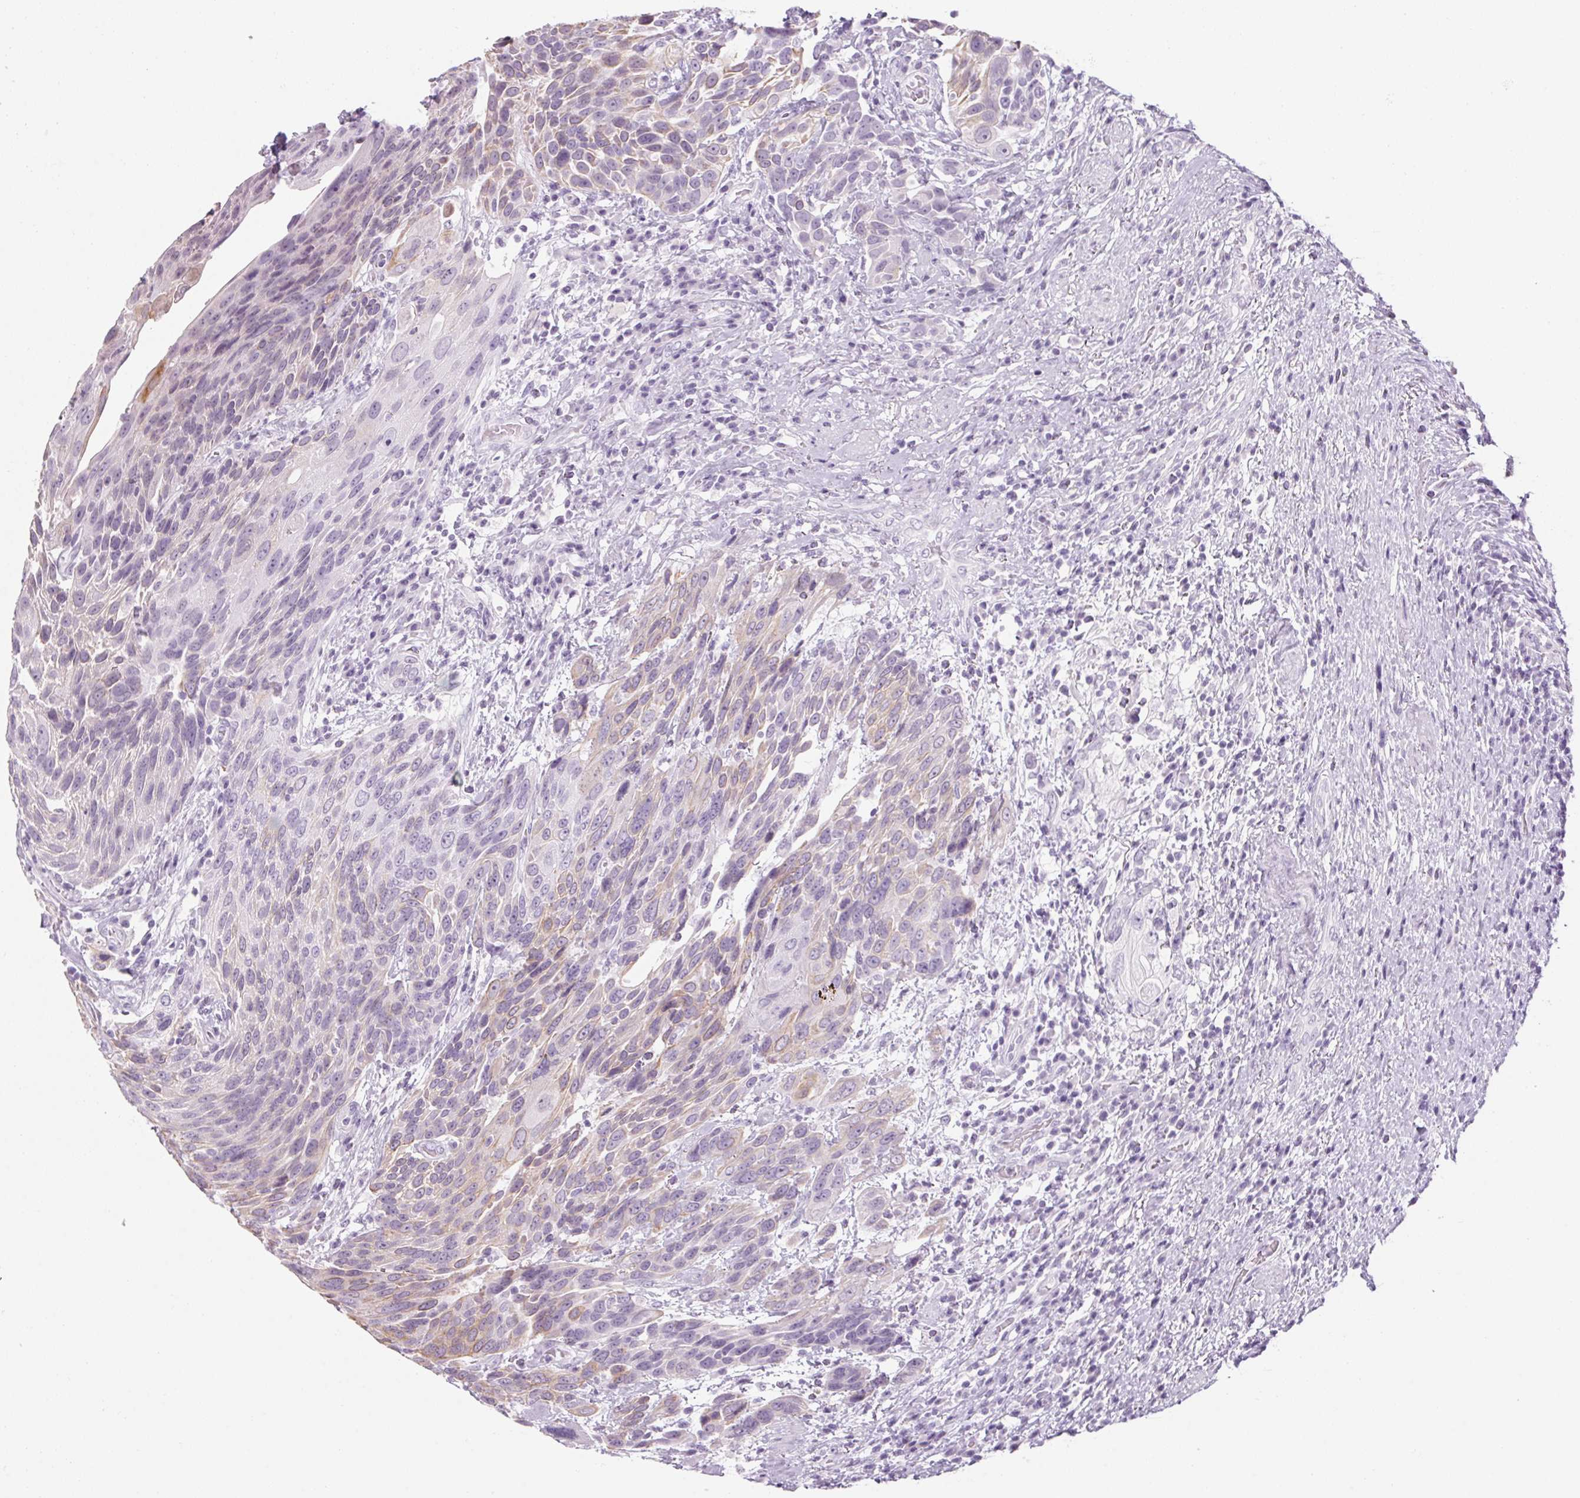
{"staining": {"intensity": "weak", "quantity": "<25%", "location": "cytoplasmic/membranous"}, "tissue": "urothelial cancer", "cell_type": "Tumor cells", "image_type": "cancer", "snomed": [{"axis": "morphology", "description": "Urothelial carcinoma, High grade"}, {"axis": "topography", "description": "Urinary bladder"}], "caption": "Human urothelial cancer stained for a protein using immunohistochemistry (IHC) displays no staining in tumor cells.", "gene": "RPTN", "patient": {"sex": "female", "age": 70}}